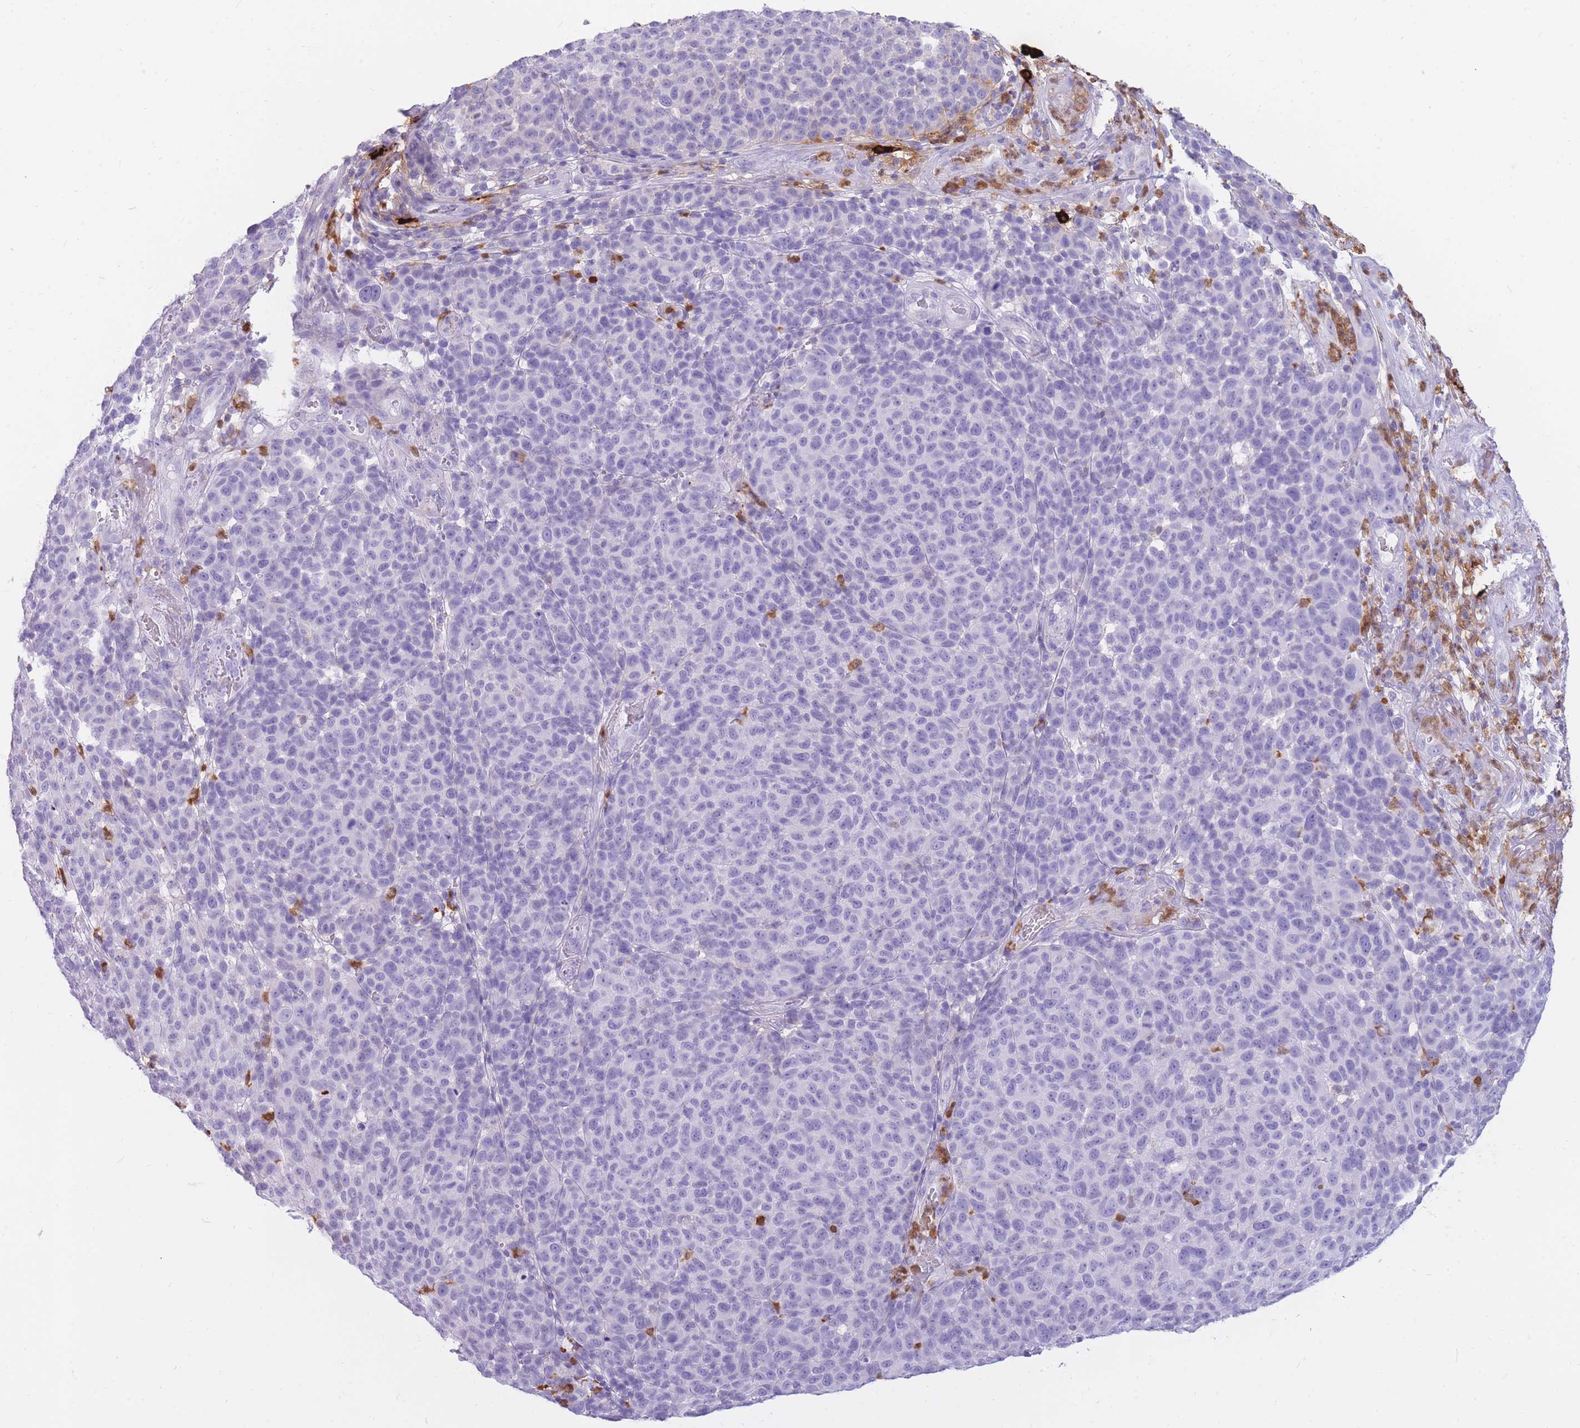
{"staining": {"intensity": "negative", "quantity": "none", "location": "none"}, "tissue": "melanoma", "cell_type": "Tumor cells", "image_type": "cancer", "snomed": [{"axis": "morphology", "description": "Malignant melanoma, NOS"}, {"axis": "topography", "description": "Skin"}], "caption": "Tumor cells are negative for protein expression in human melanoma. (Stains: DAB (3,3'-diaminobenzidine) IHC with hematoxylin counter stain, Microscopy: brightfield microscopy at high magnification).", "gene": "TPSAB1", "patient": {"sex": "male", "age": 49}}